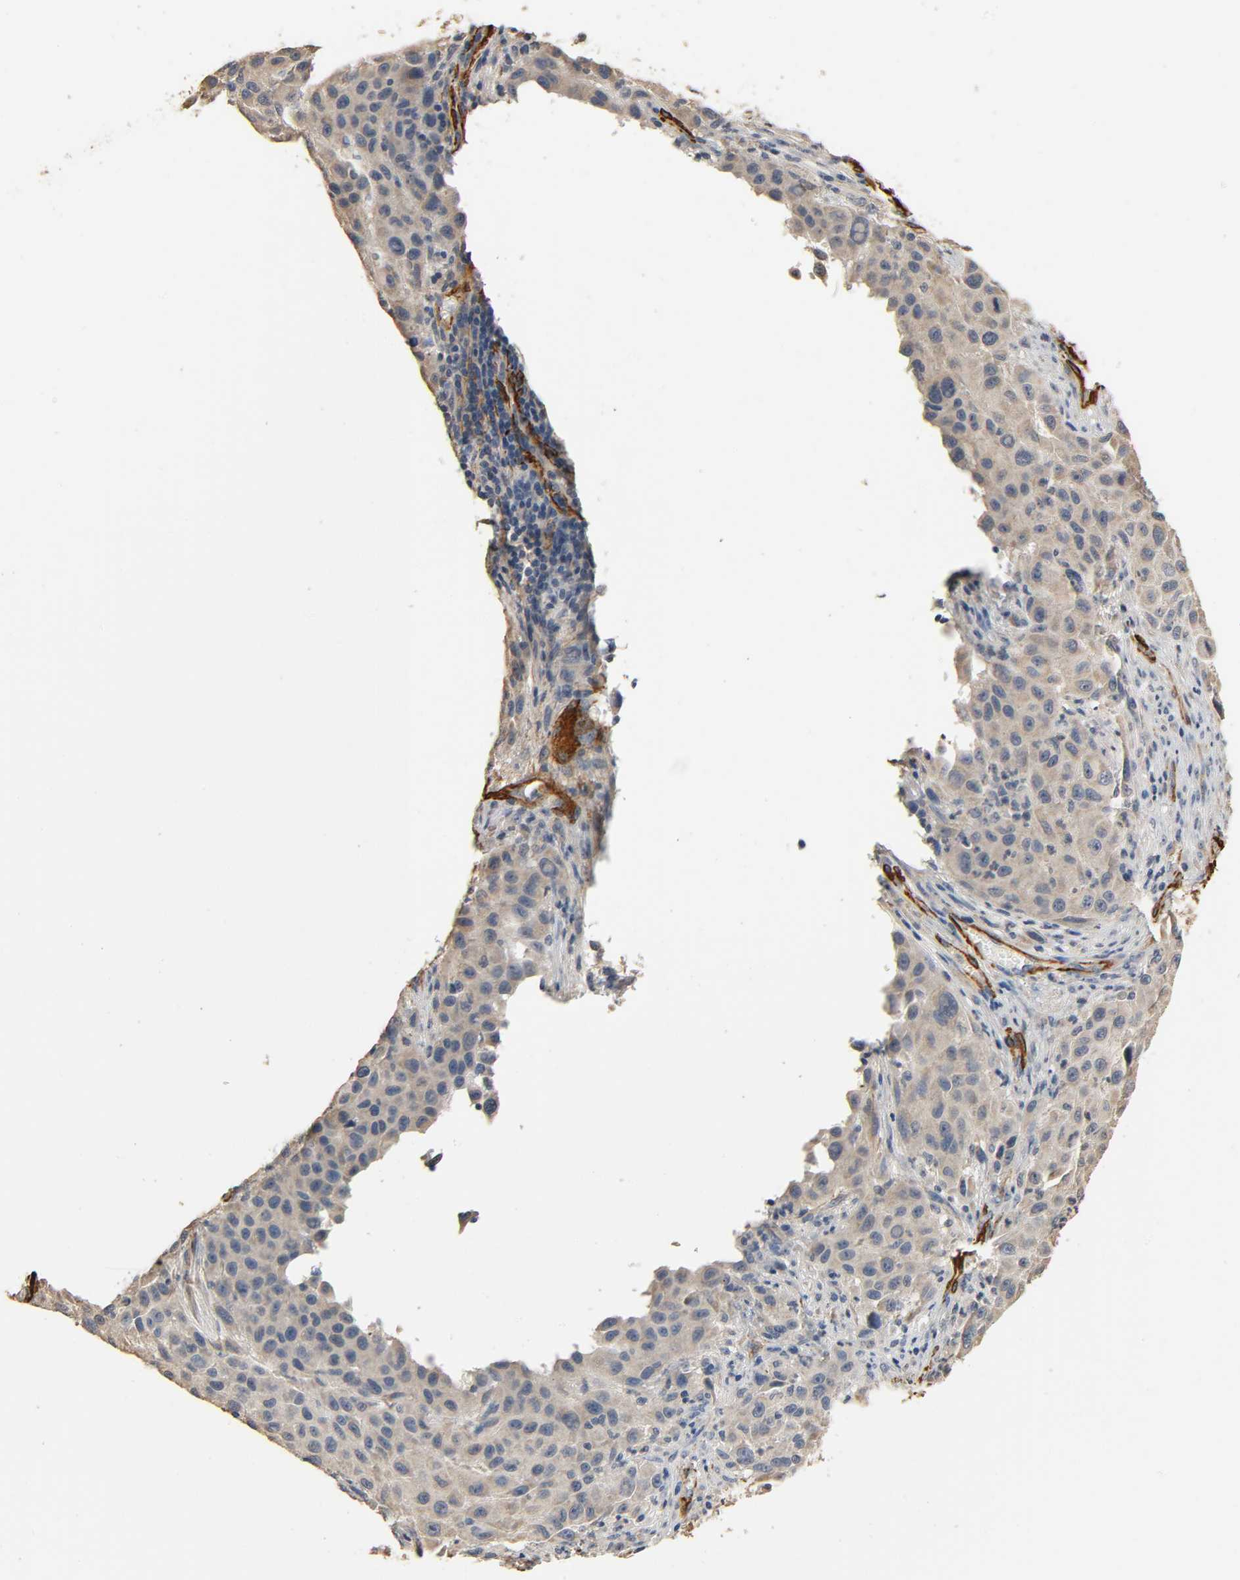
{"staining": {"intensity": "weak", "quantity": ">75%", "location": "cytoplasmic/membranous"}, "tissue": "melanoma", "cell_type": "Tumor cells", "image_type": "cancer", "snomed": [{"axis": "morphology", "description": "Malignant melanoma, Metastatic site"}, {"axis": "topography", "description": "Lymph node"}], "caption": "A low amount of weak cytoplasmic/membranous positivity is present in approximately >75% of tumor cells in melanoma tissue.", "gene": "GSTA3", "patient": {"sex": "male", "age": 61}}